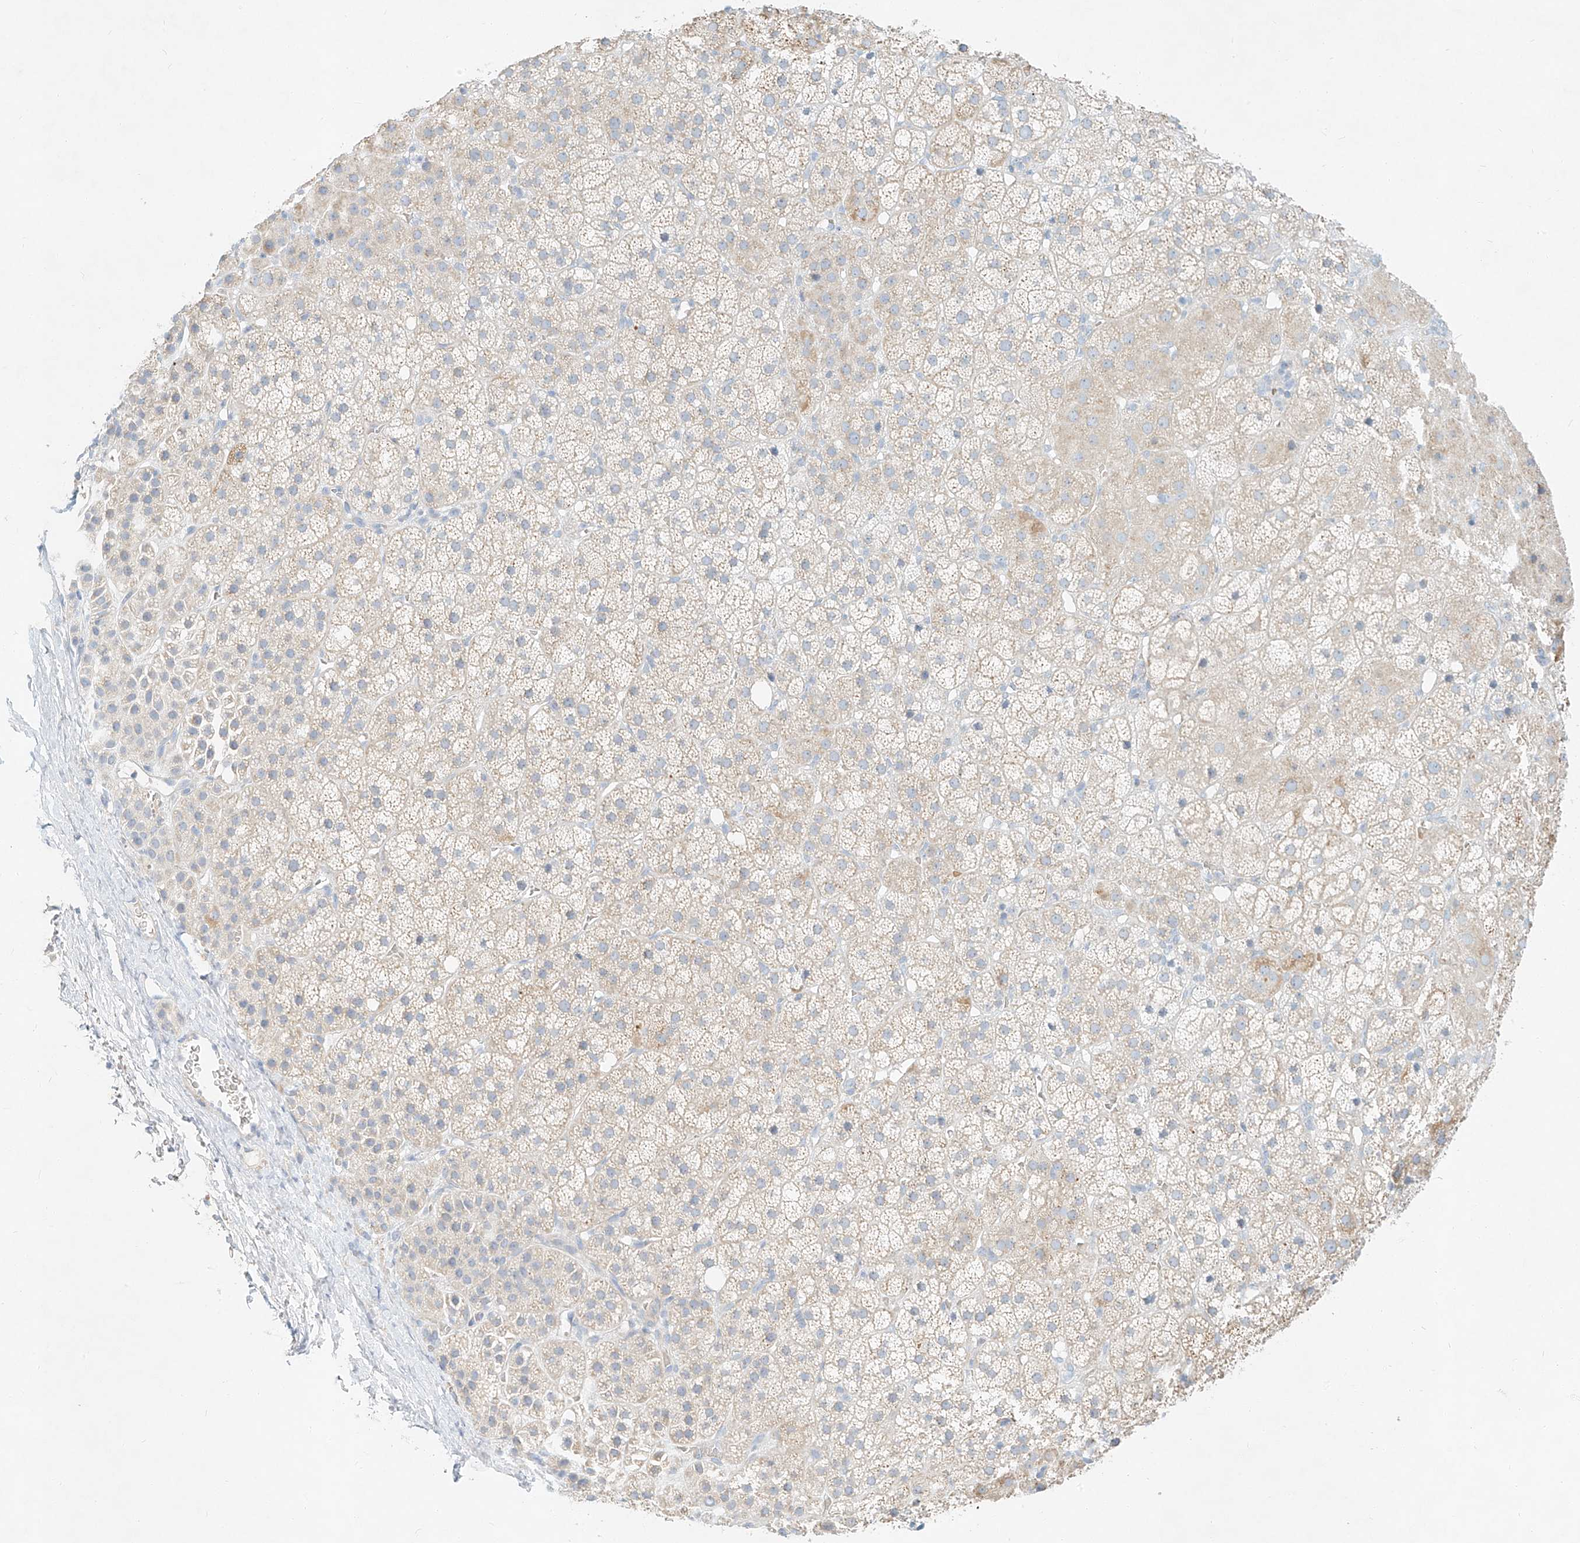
{"staining": {"intensity": "negative", "quantity": "none", "location": "none"}, "tissue": "adrenal gland", "cell_type": "Glandular cells", "image_type": "normal", "snomed": [{"axis": "morphology", "description": "Normal tissue, NOS"}, {"axis": "topography", "description": "Adrenal gland"}], "caption": "The immunohistochemistry (IHC) image has no significant positivity in glandular cells of adrenal gland. (DAB IHC visualized using brightfield microscopy, high magnification).", "gene": "SYTL3", "patient": {"sex": "female", "age": 57}}